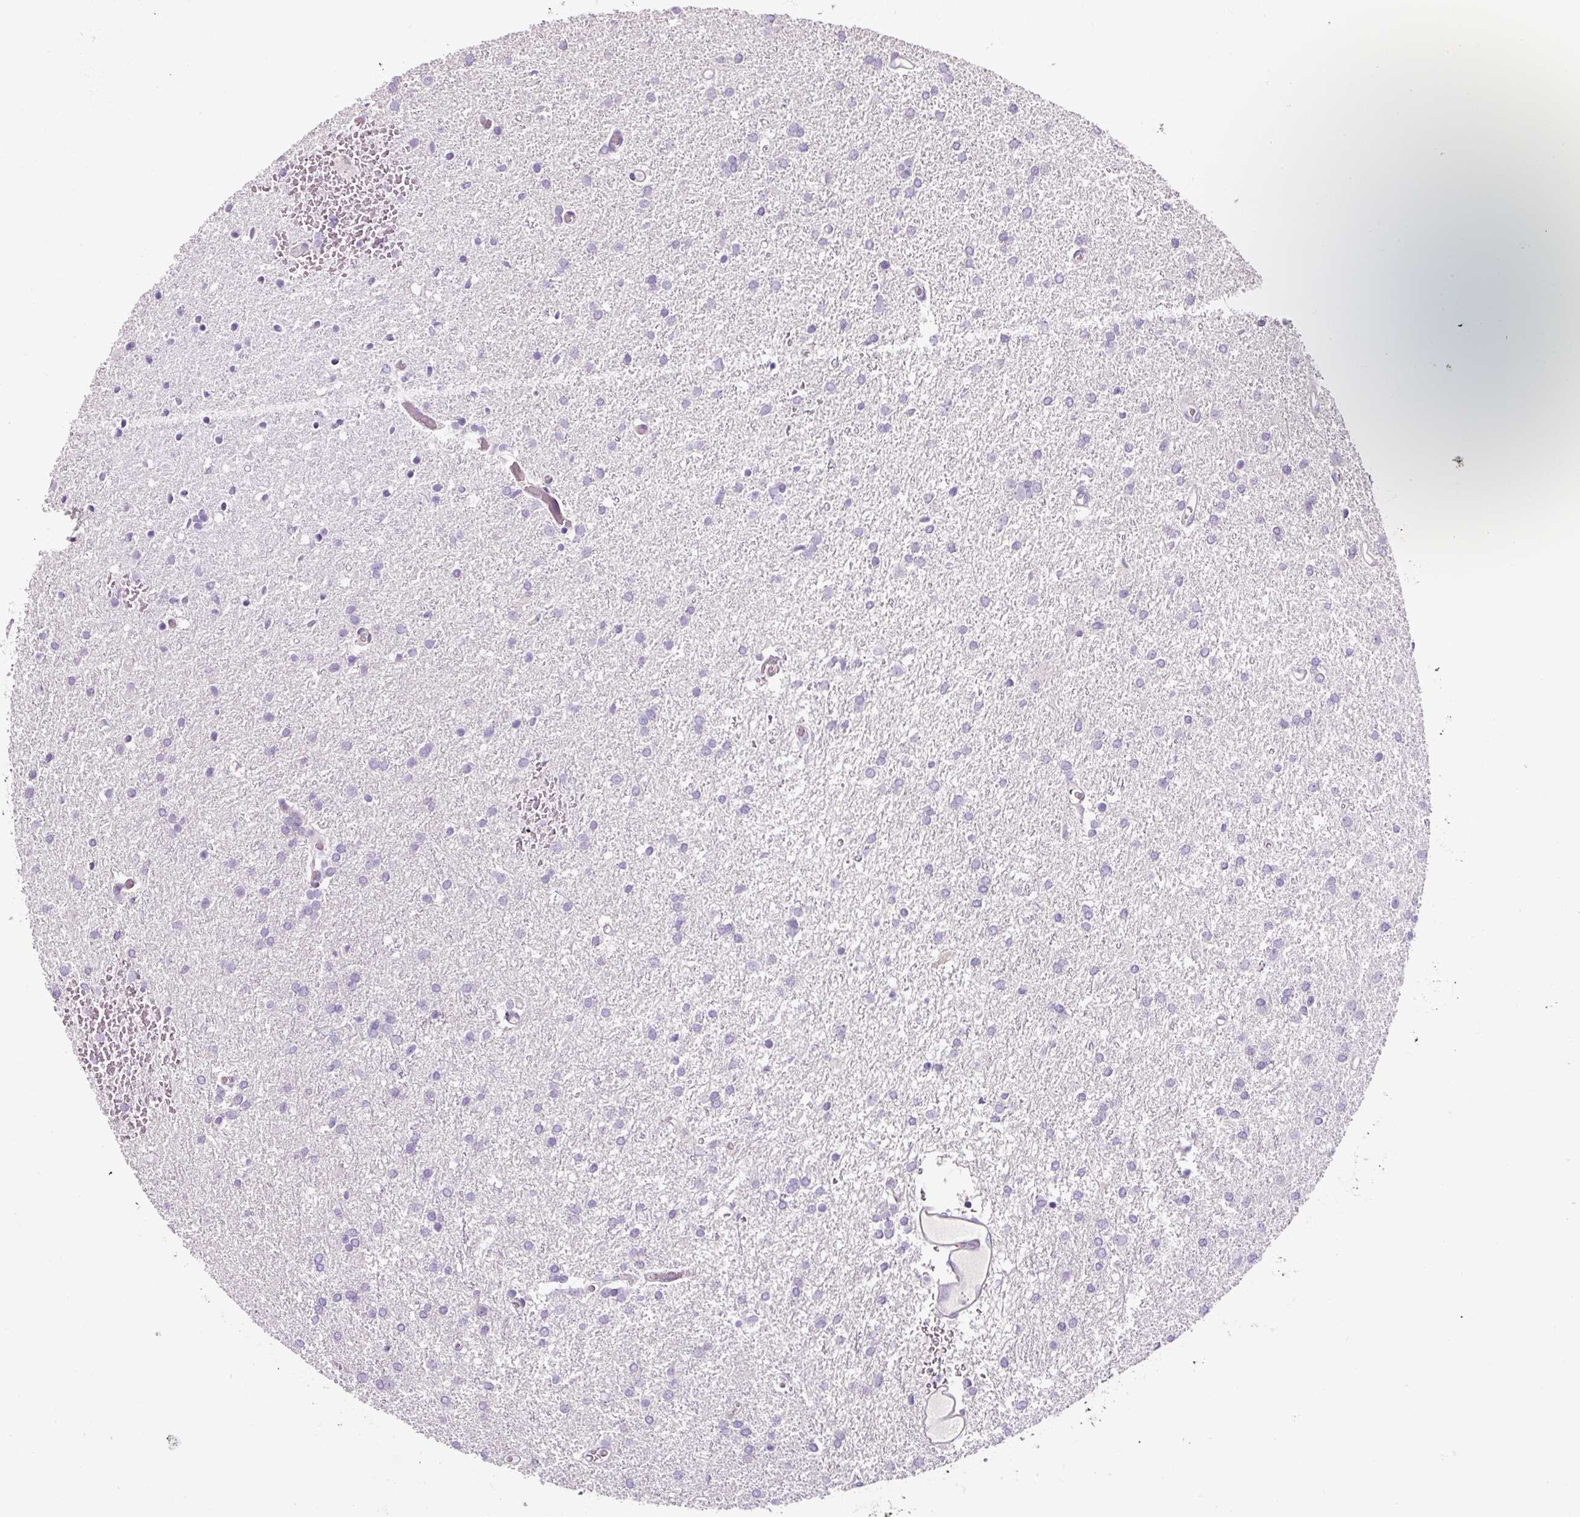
{"staining": {"intensity": "negative", "quantity": "none", "location": "none"}, "tissue": "glioma", "cell_type": "Tumor cells", "image_type": "cancer", "snomed": [{"axis": "morphology", "description": "Glioma, malignant, High grade"}, {"axis": "topography", "description": "Brain"}], "caption": "There is no significant staining in tumor cells of glioma. (DAB (3,3'-diaminobenzidine) immunohistochemistry visualized using brightfield microscopy, high magnification).", "gene": "OR14A2", "patient": {"sex": "female", "age": 50}}